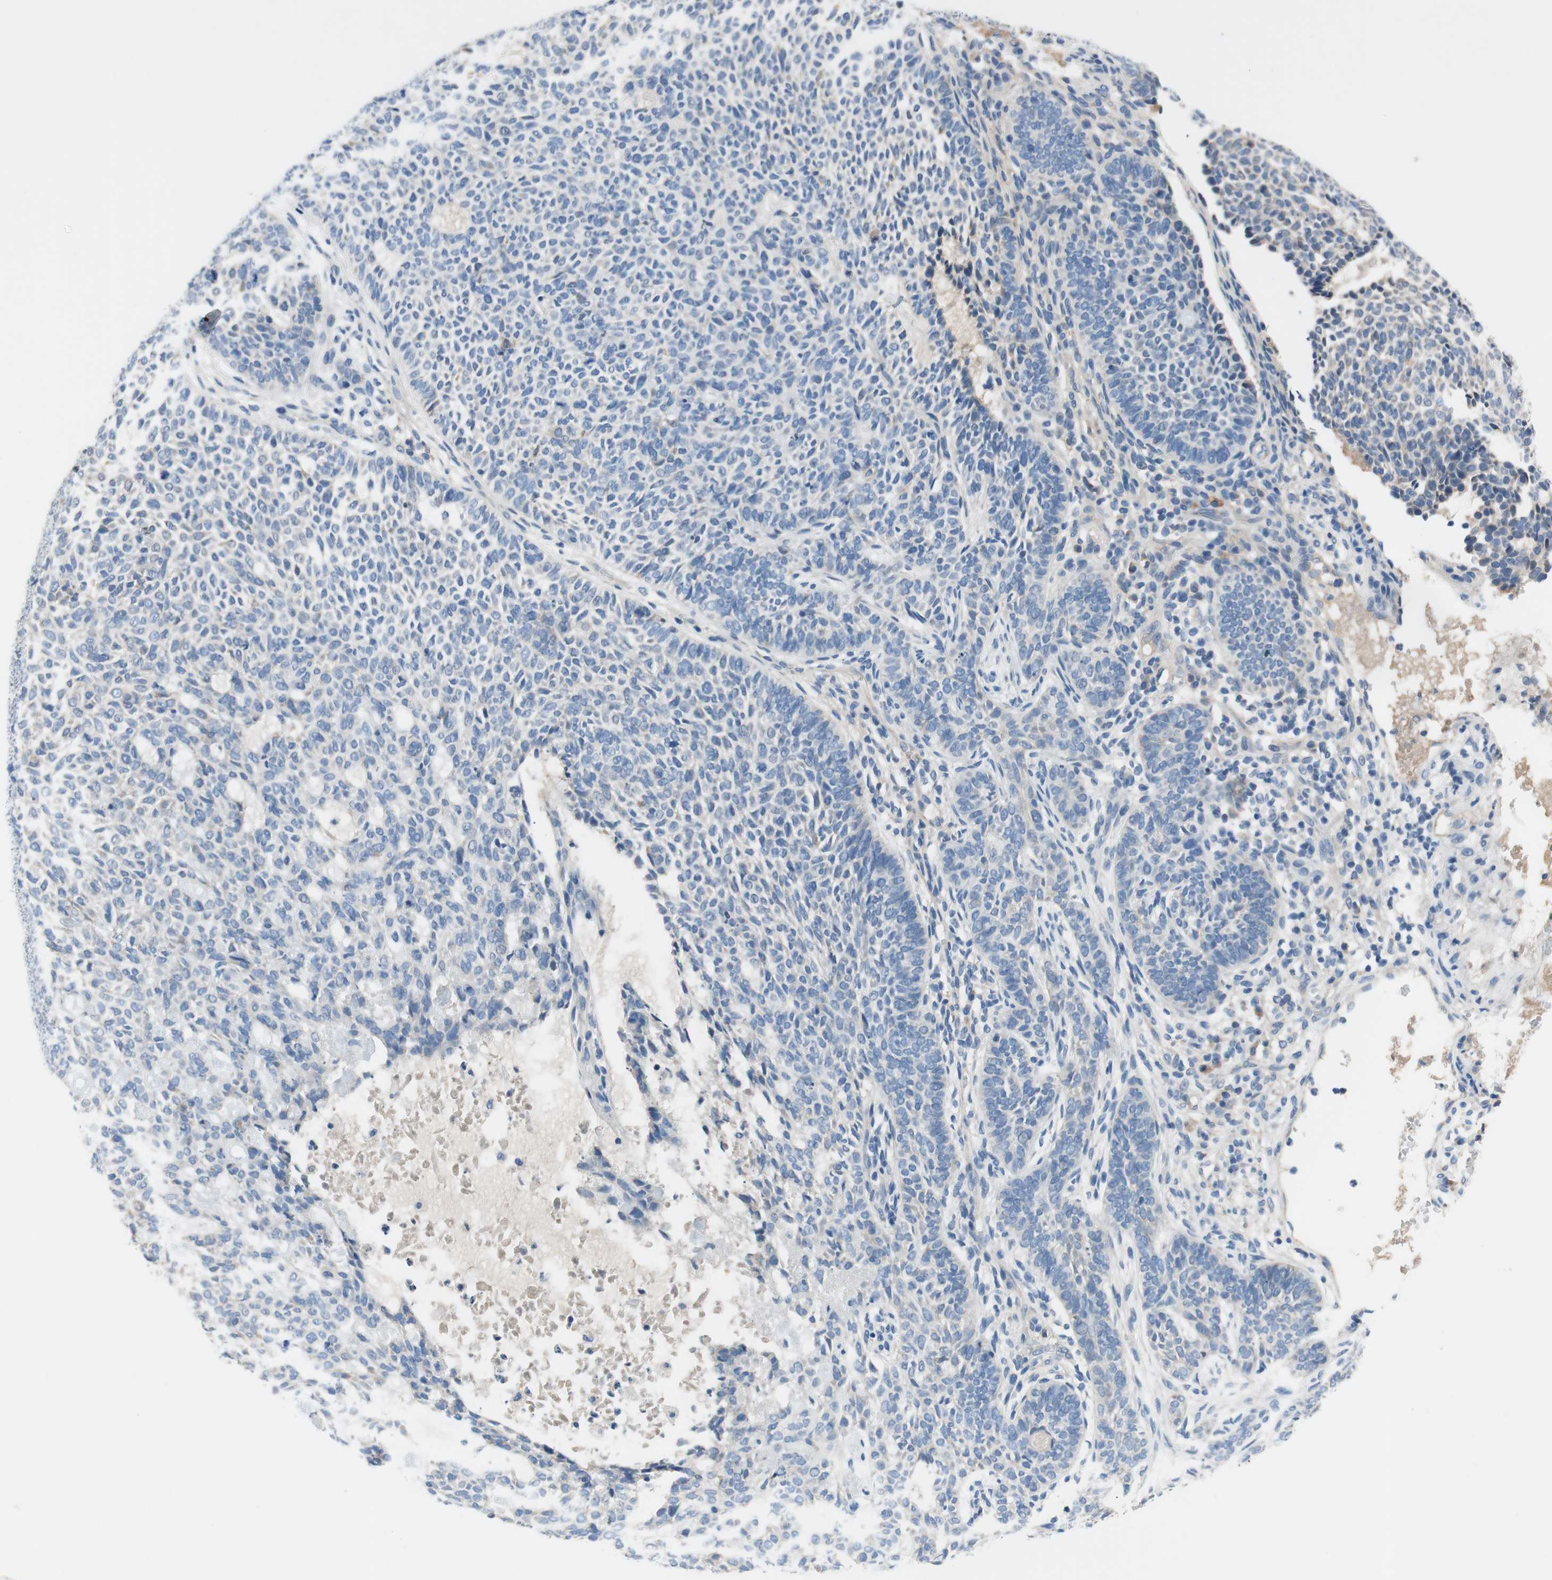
{"staining": {"intensity": "negative", "quantity": "none", "location": "none"}, "tissue": "skin cancer", "cell_type": "Tumor cells", "image_type": "cancer", "snomed": [{"axis": "morphology", "description": "Basal cell carcinoma"}, {"axis": "topography", "description": "Skin"}], "caption": "The micrograph displays no significant expression in tumor cells of skin basal cell carcinoma.", "gene": "FDFT1", "patient": {"sex": "male", "age": 87}}